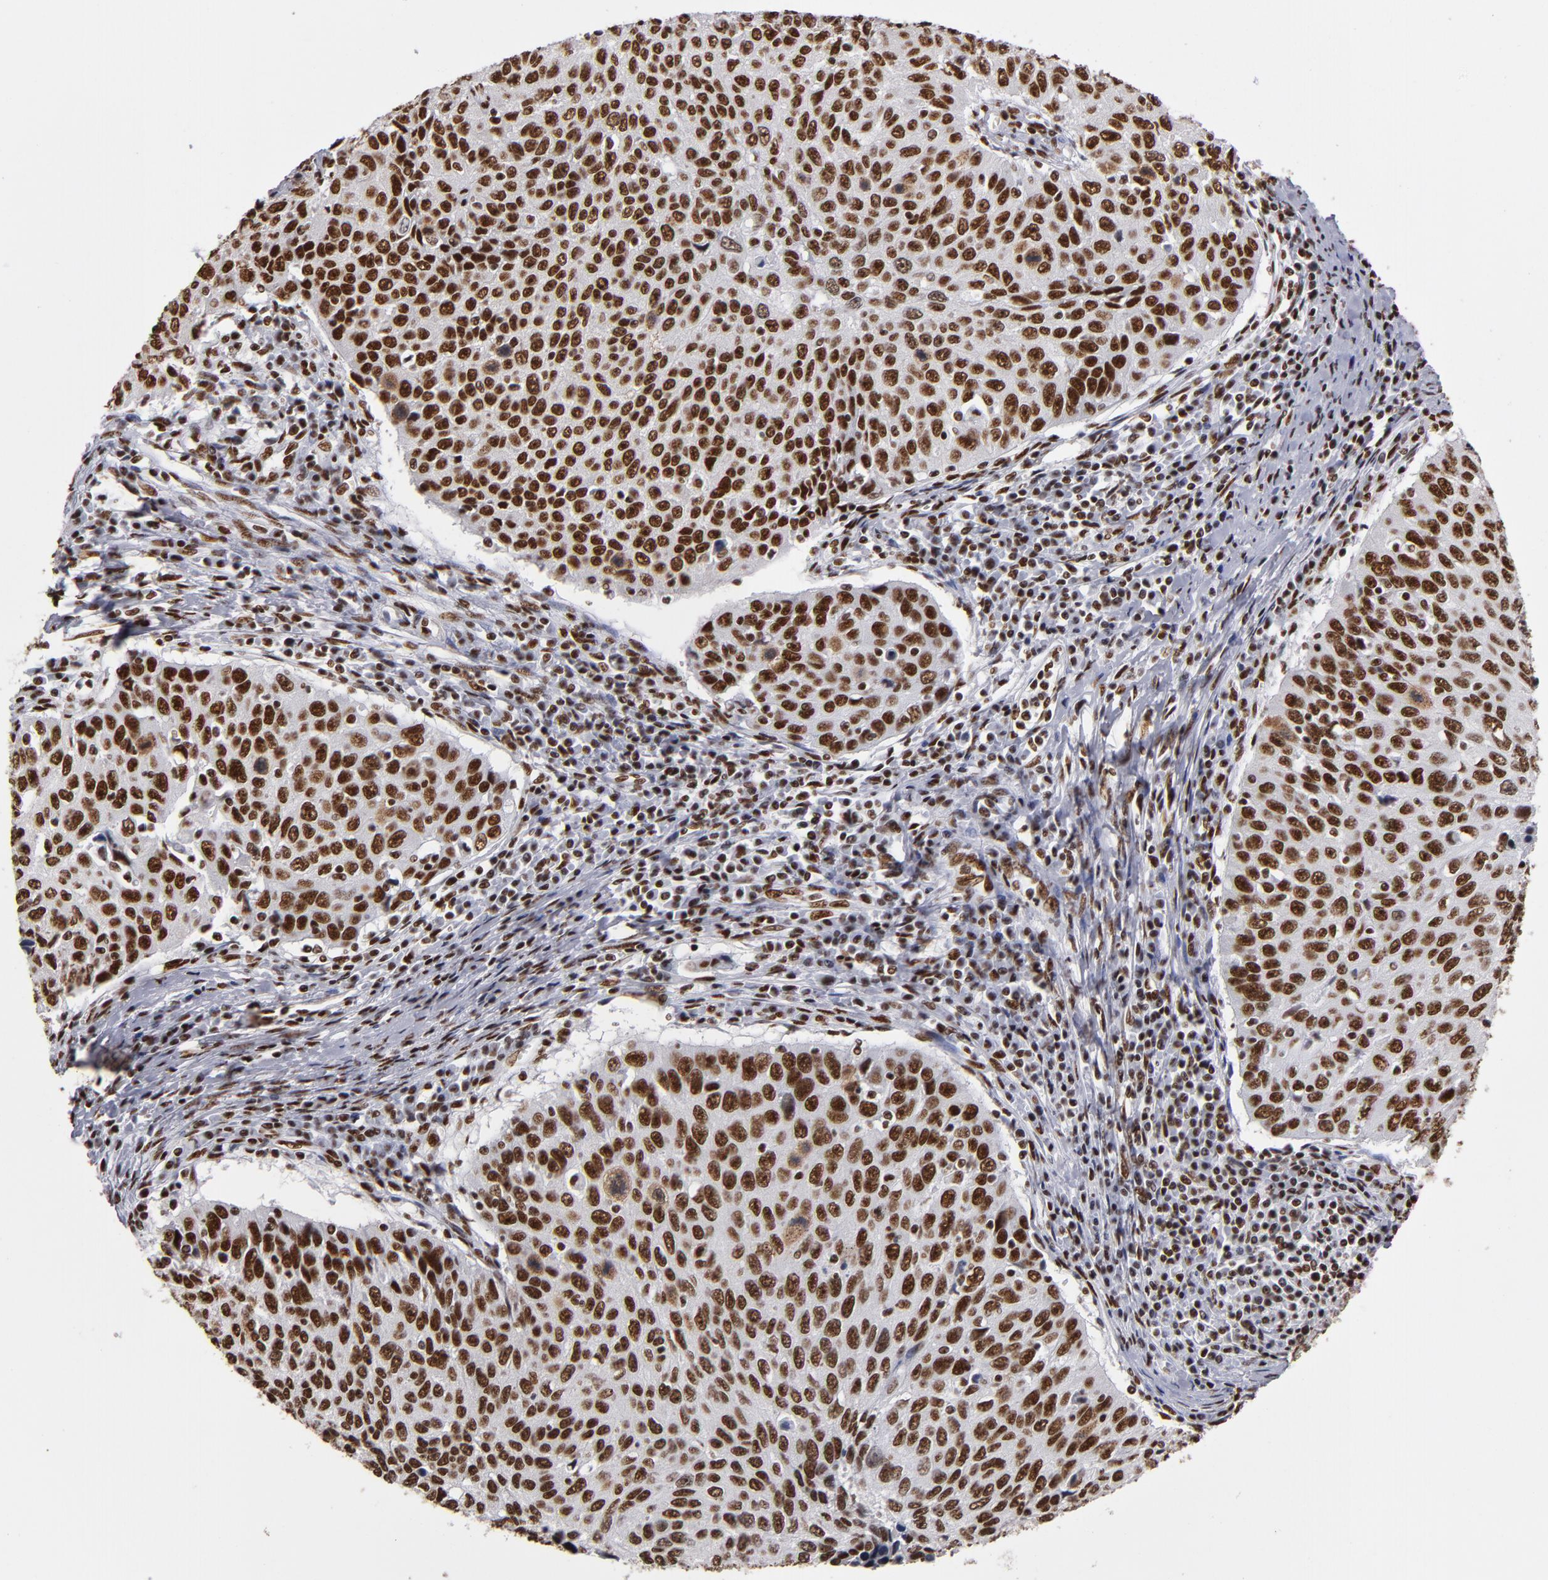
{"staining": {"intensity": "strong", "quantity": ">75%", "location": "nuclear"}, "tissue": "cervical cancer", "cell_type": "Tumor cells", "image_type": "cancer", "snomed": [{"axis": "morphology", "description": "Squamous cell carcinoma, NOS"}, {"axis": "topography", "description": "Cervix"}], "caption": "Approximately >75% of tumor cells in human cervical squamous cell carcinoma show strong nuclear protein staining as visualized by brown immunohistochemical staining.", "gene": "MRE11", "patient": {"sex": "female", "age": 53}}